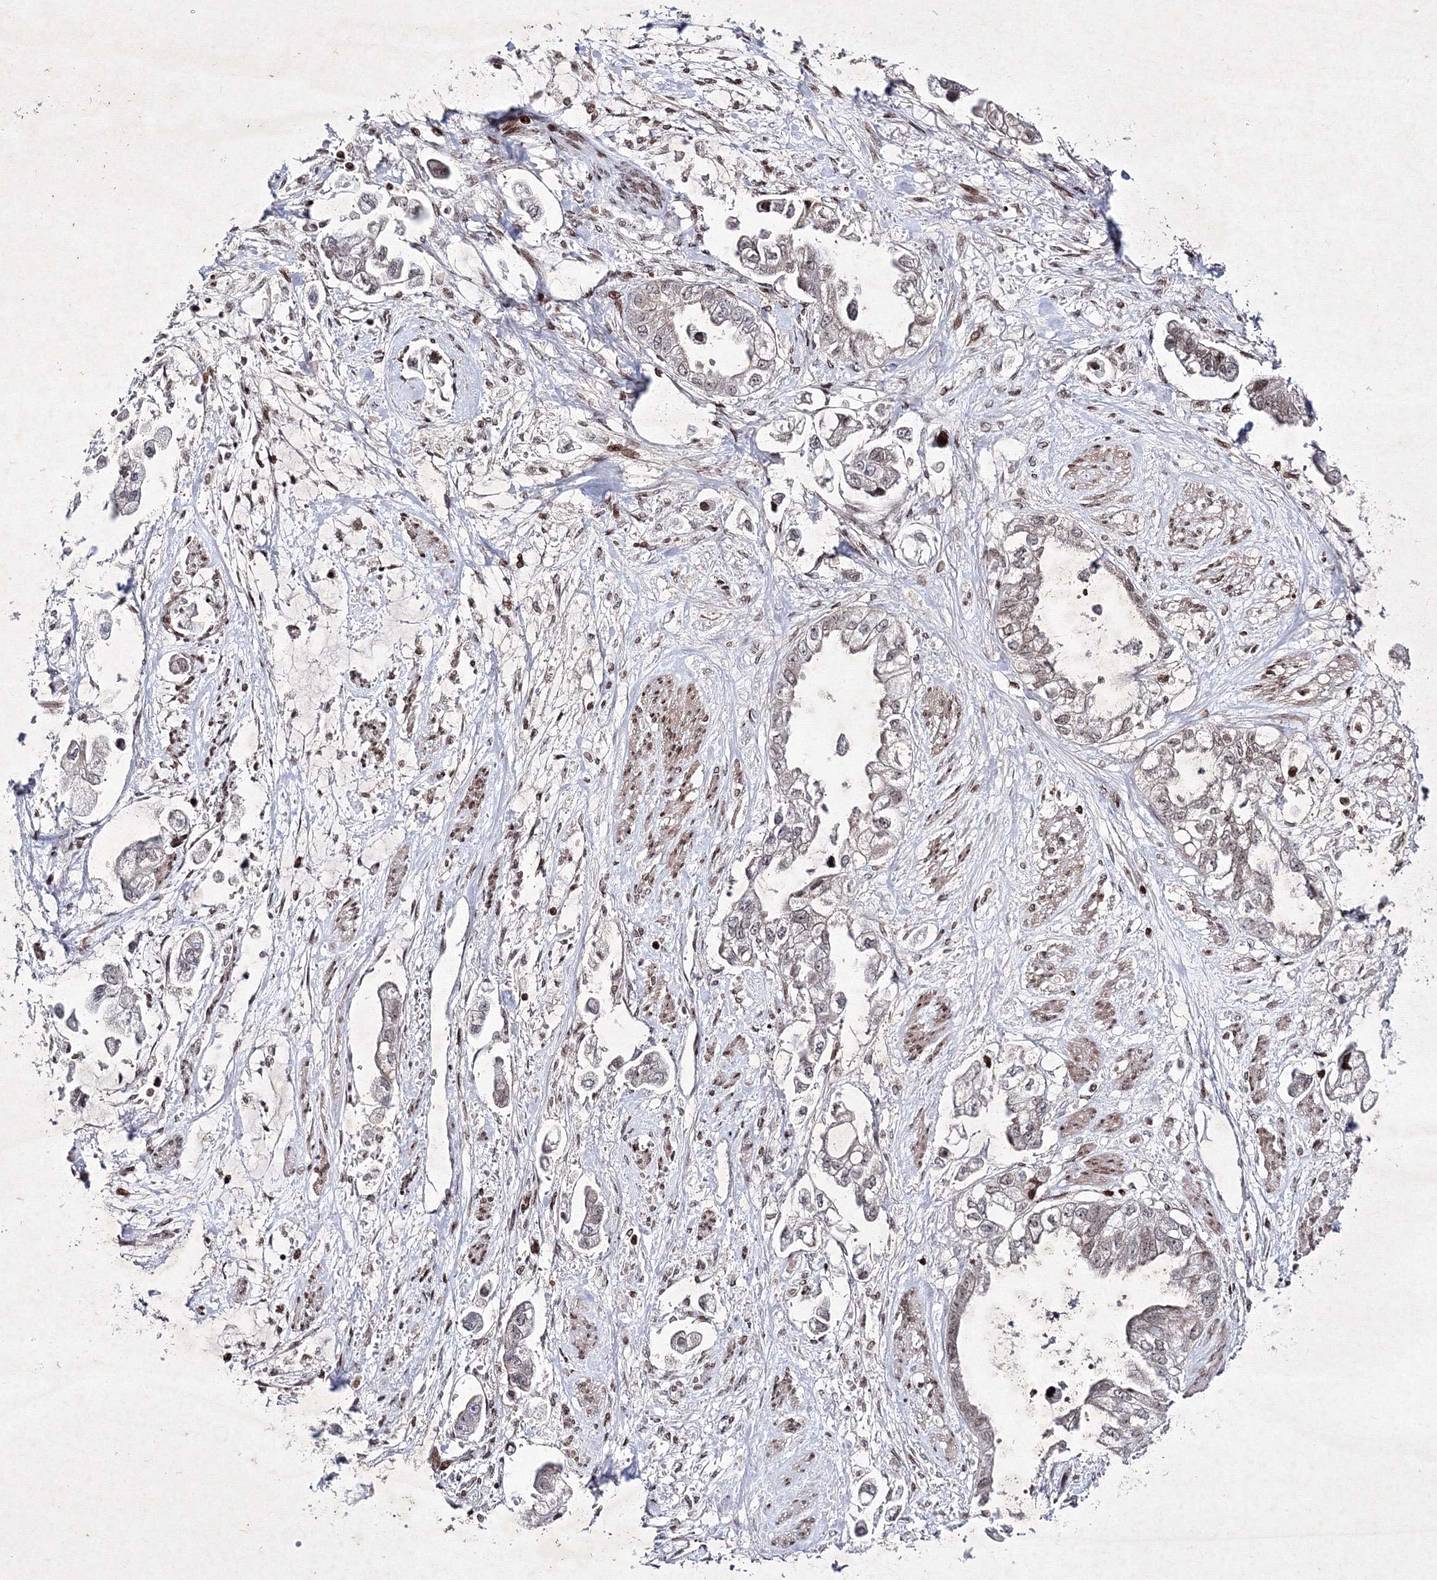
{"staining": {"intensity": "negative", "quantity": "none", "location": "none"}, "tissue": "stomach cancer", "cell_type": "Tumor cells", "image_type": "cancer", "snomed": [{"axis": "morphology", "description": "Adenocarcinoma, NOS"}, {"axis": "topography", "description": "Stomach"}], "caption": "An immunohistochemistry (IHC) histopathology image of adenocarcinoma (stomach) is shown. There is no staining in tumor cells of adenocarcinoma (stomach).", "gene": "SMIM29", "patient": {"sex": "male", "age": 62}}